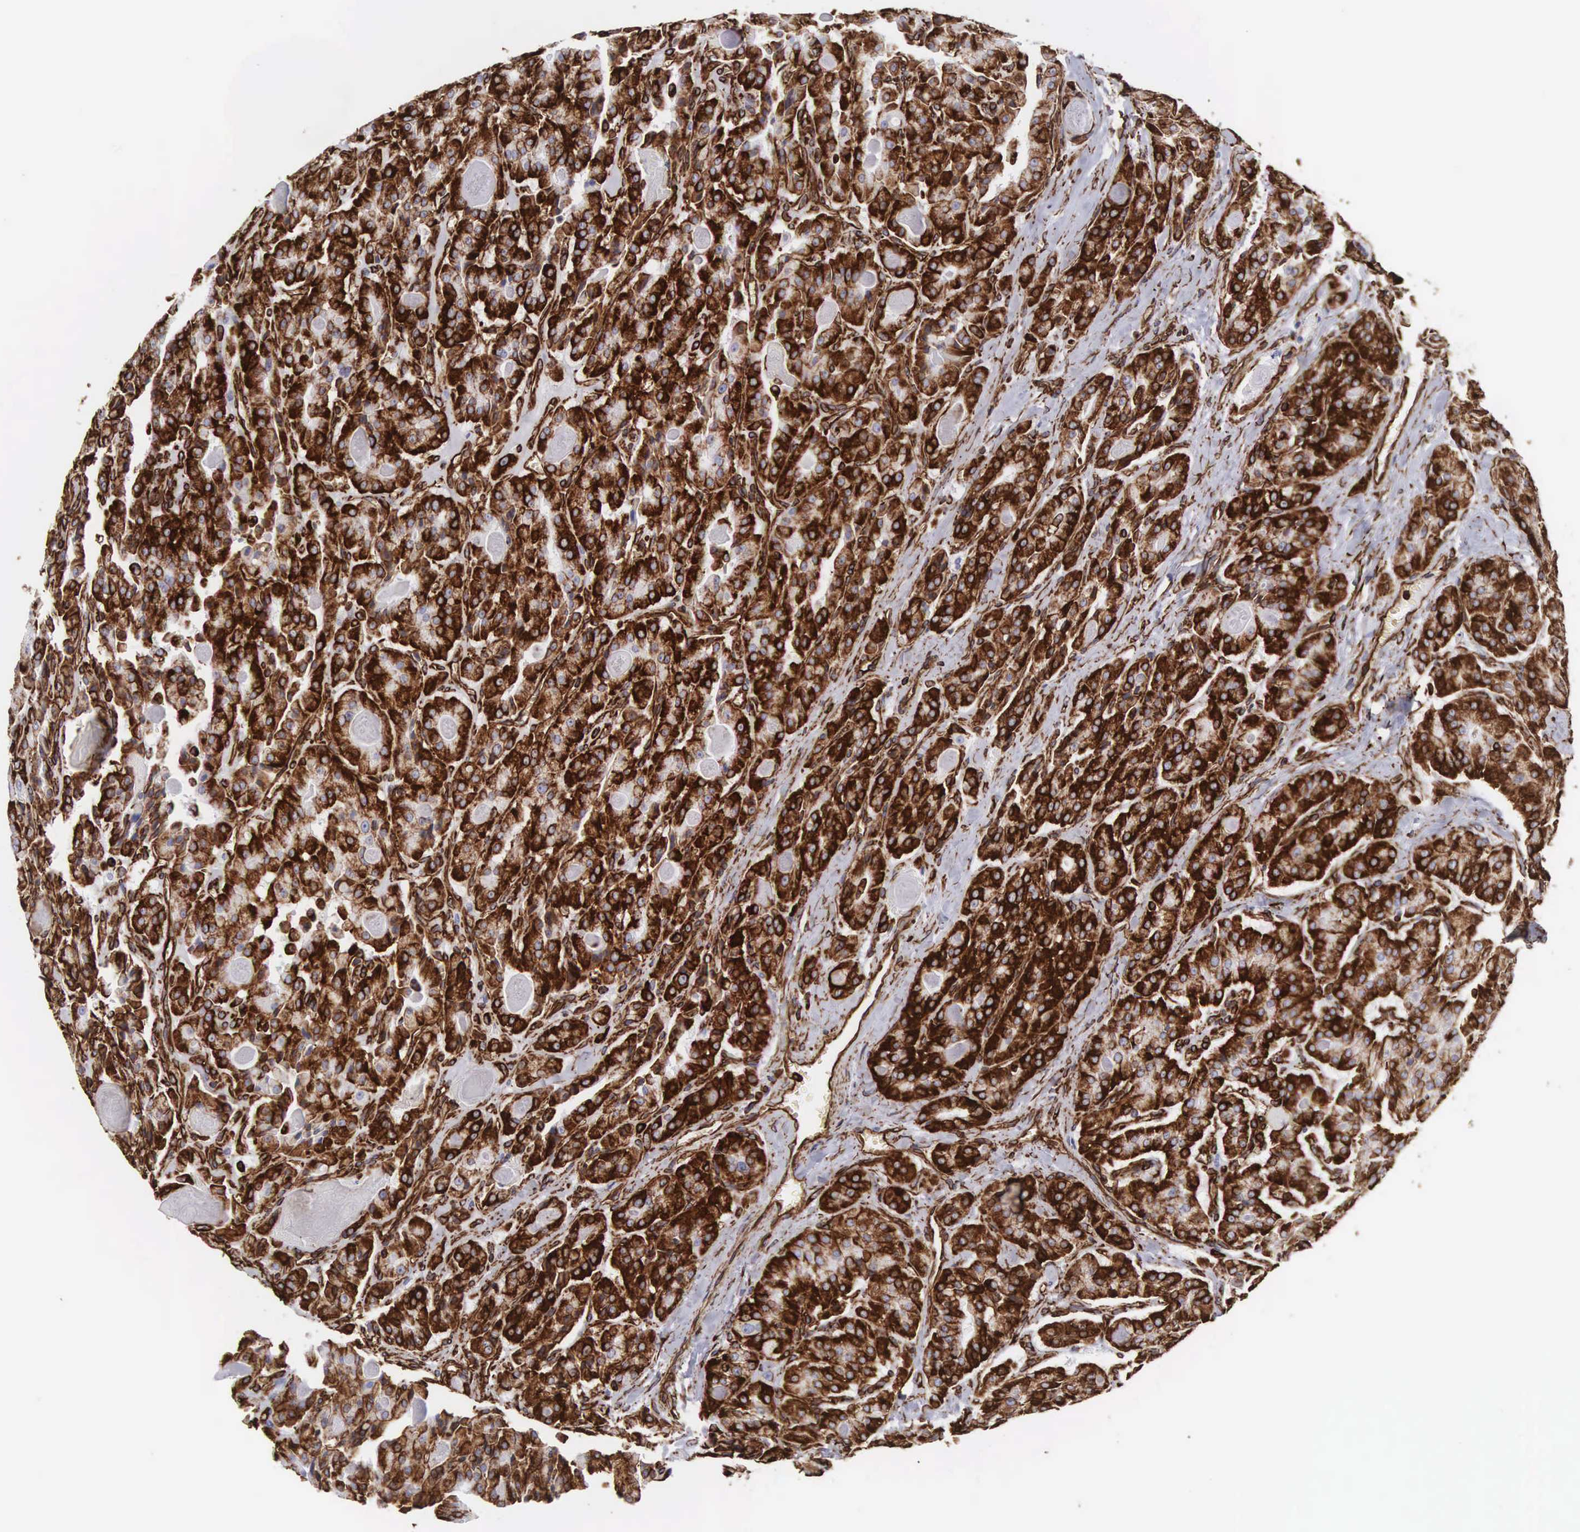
{"staining": {"intensity": "strong", "quantity": ">75%", "location": "cytoplasmic/membranous,nuclear"}, "tissue": "thyroid cancer", "cell_type": "Tumor cells", "image_type": "cancer", "snomed": [{"axis": "morphology", "description": "Carcinoma, NOS"}, {"axis": "topography", "description": "Thyroid gland"}], "caption": "Approximately >75% of tumor cells in human thyroid cancer reveal strong cytoplasmic/membranous and nuclear protein staining as visualized by brown immunohistochemical staining.", "gene": "VIM", "patient": {"sex": "male", "age": 76}}